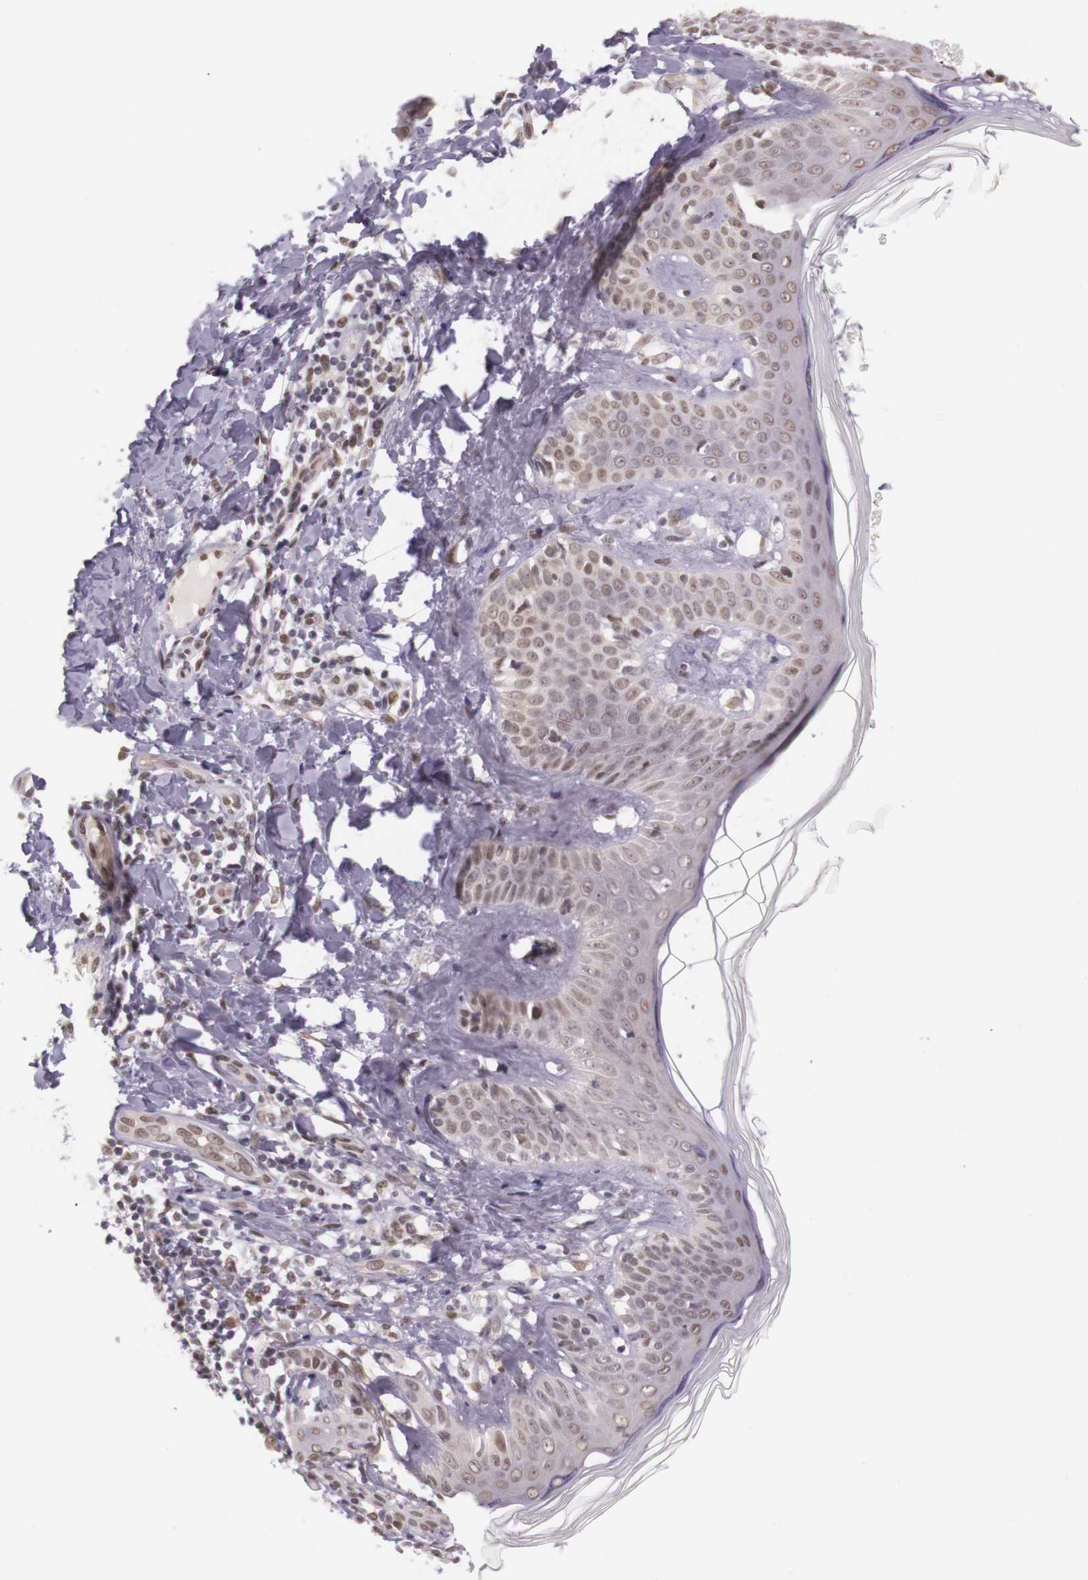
{"staining": {"intensity": "weak", "quantity": "25%-75%", "location": "nuclear"}, "tissue": "melanoma", "cell_type": "Tumor cells", "image_type": "cancer", "snomed": [{"axis": "morphology", "description": "Malignant melanoma, NOS"}, {"axis": "topography", "description": "Skin"}], "caption": "A photomicrograph showing weak nuclear positivity in about 25%-75% of tumor cells in melanoma, as visualized by brown immunohistochemical staining.", "gene": "WDR13", "patient": {"sex": "male", "age": 45}}